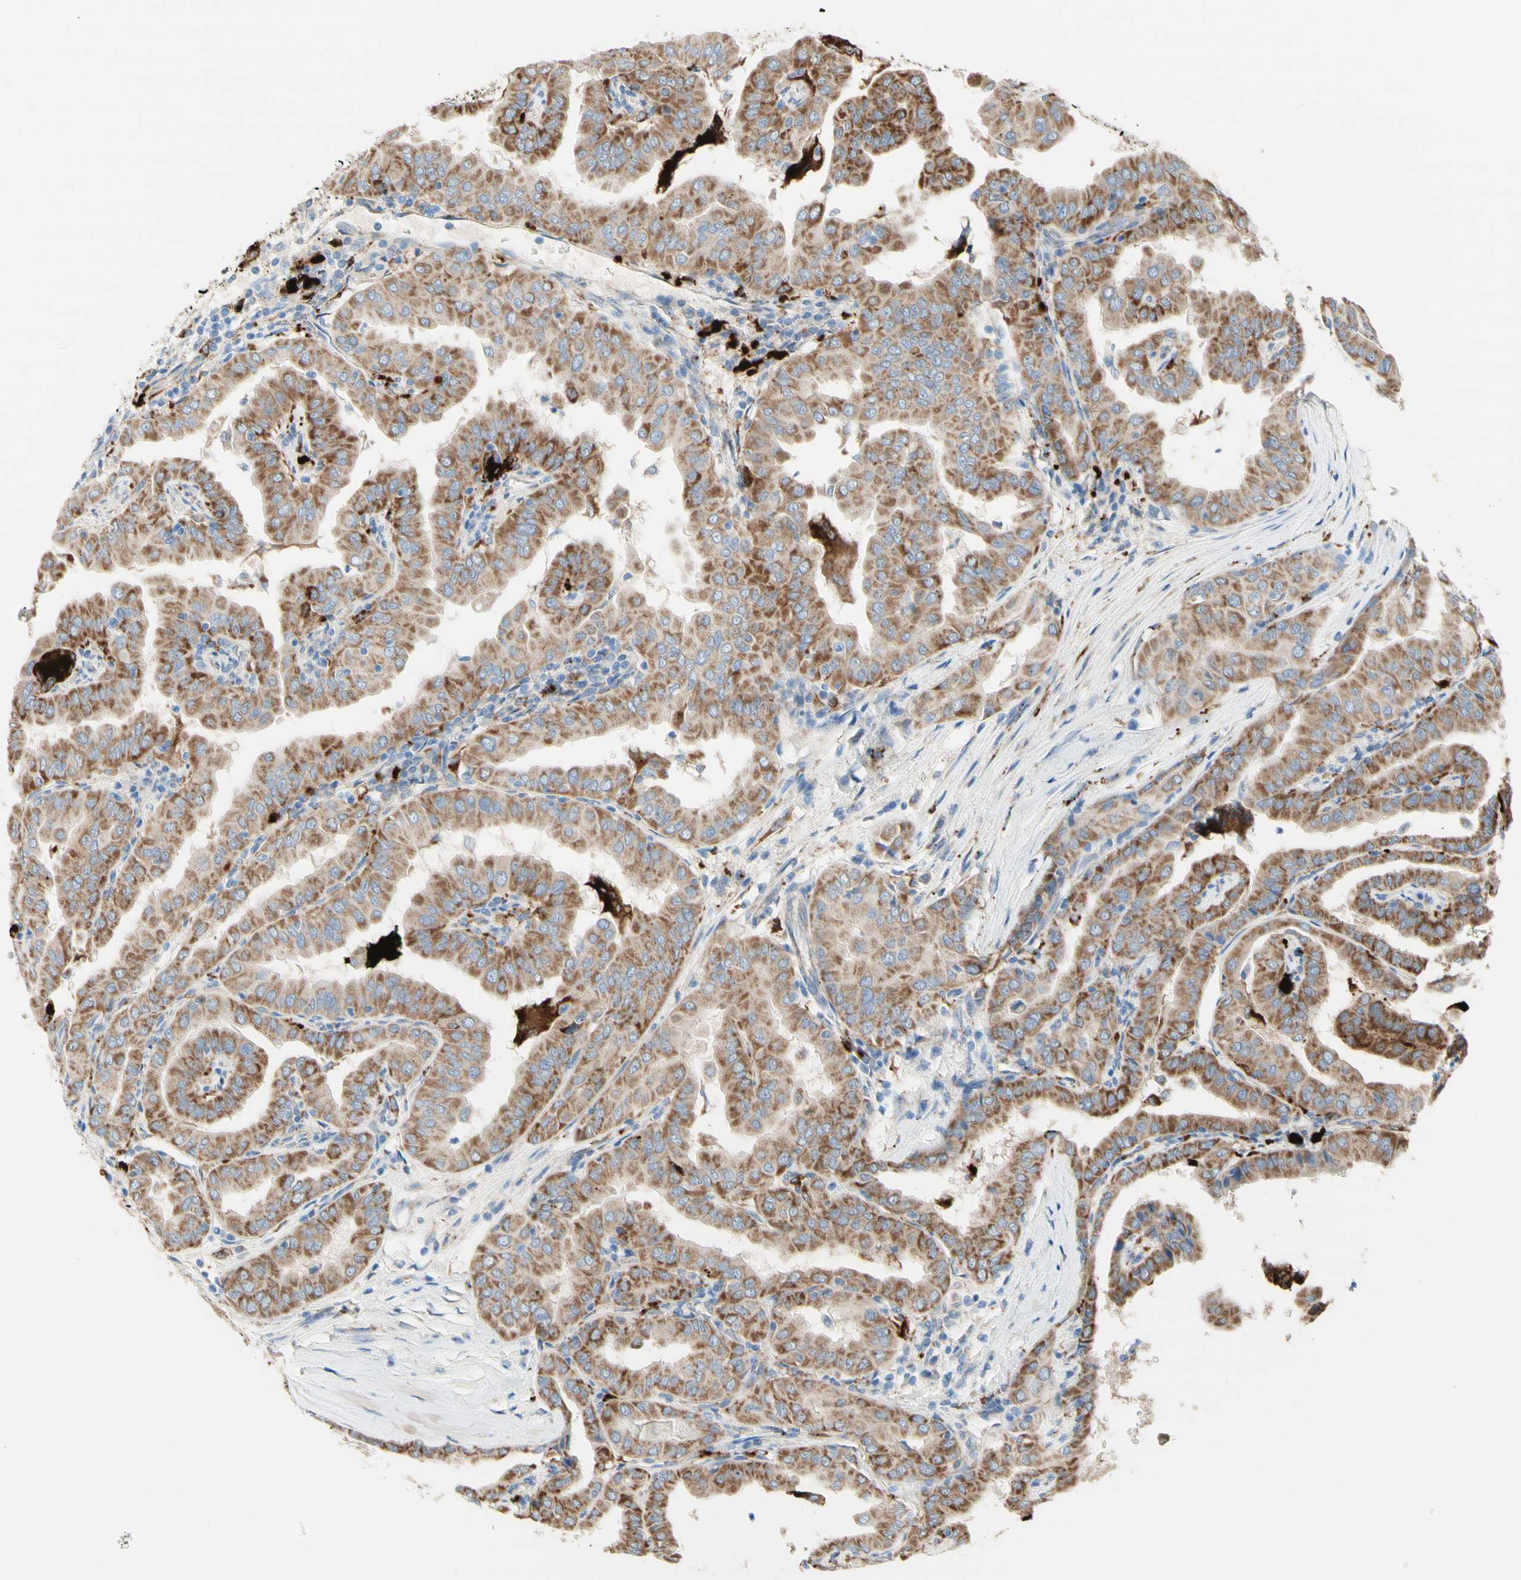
{"staining": {"intensity": "moderate", "quantity": ">75%", "location": "cytoplasmic/membranous"}, "tissue": "thyroid cancer", "cell_type": "Tumor cells", "image_type": "cancer", "snomed": [{"axis": "morphology", "description": "Papillary adenocarcinoma, NOS"}, {"axis": "topography", "description": "Thyroid gland"}], "caption": "The photomicrograph displays staining of thyroid cancer, revealing moderate cytoplasmic/membranous protein expression (brown color) within tumor cells. The staining is performed using DAB (3,3'-diaminobenzidine) brown chromogen to label protein expression. The nuclei are counter-stained blue using hematoxylin.", "gene": "URB2", "patient": {"sex": "male", "age": 33}}